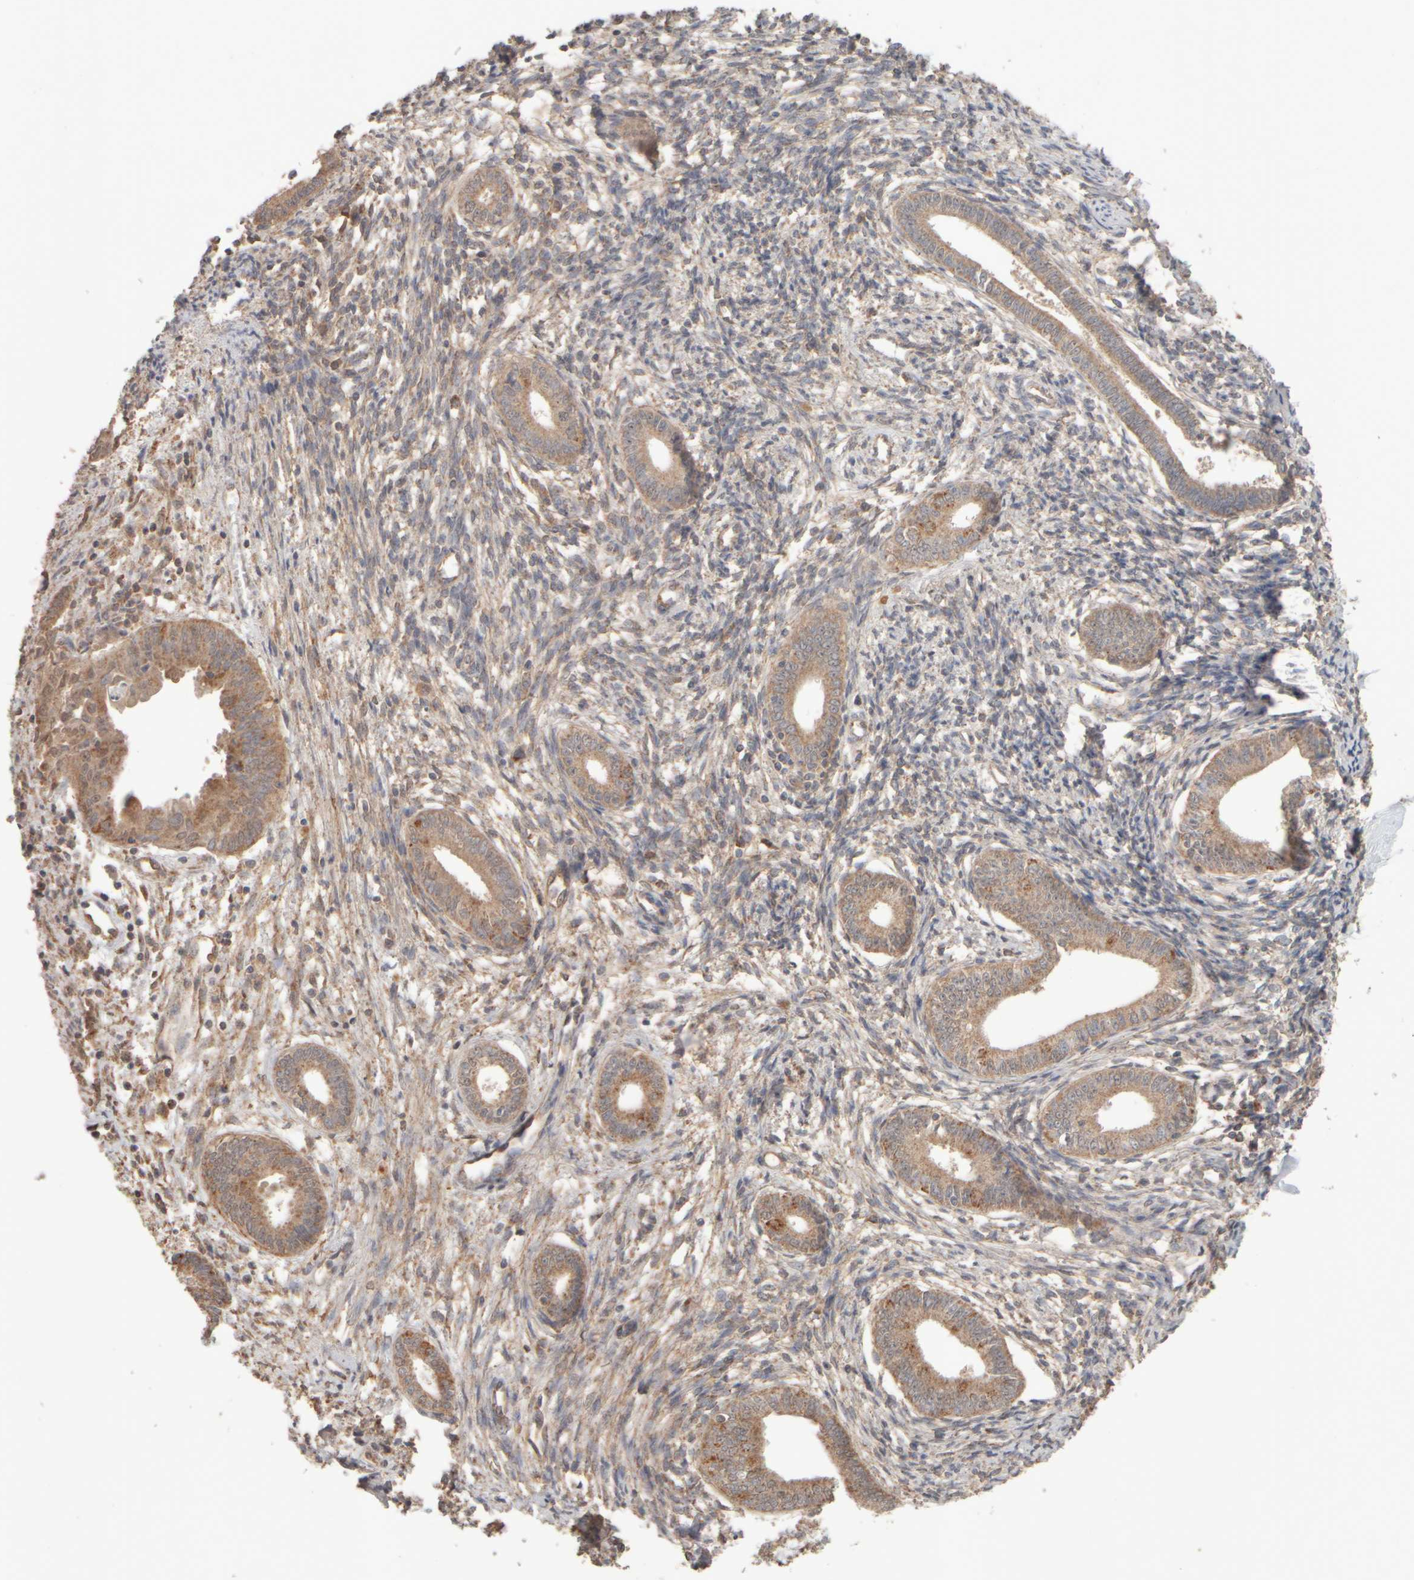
{"staining": {"intensity": "weak", "quantity": "<25%", "location": "cytoplasmic/membranous"}, "tissue": "endometrium", "cell_type": "Cells in endometrial stroma", "image_type": "normal", "snomed": [{"axis": "morphology", "description": "Normal tissue, NOS"}, {"axis": "topography", "description": "Endometrium"}], "caption": "Immunohistochemical staining of unremarkable endometrium demonstrates no significant staining in cells in endometrial stroma.", "gene": "EIF2B3", "patient": {"sex": "female", "age": 56}}